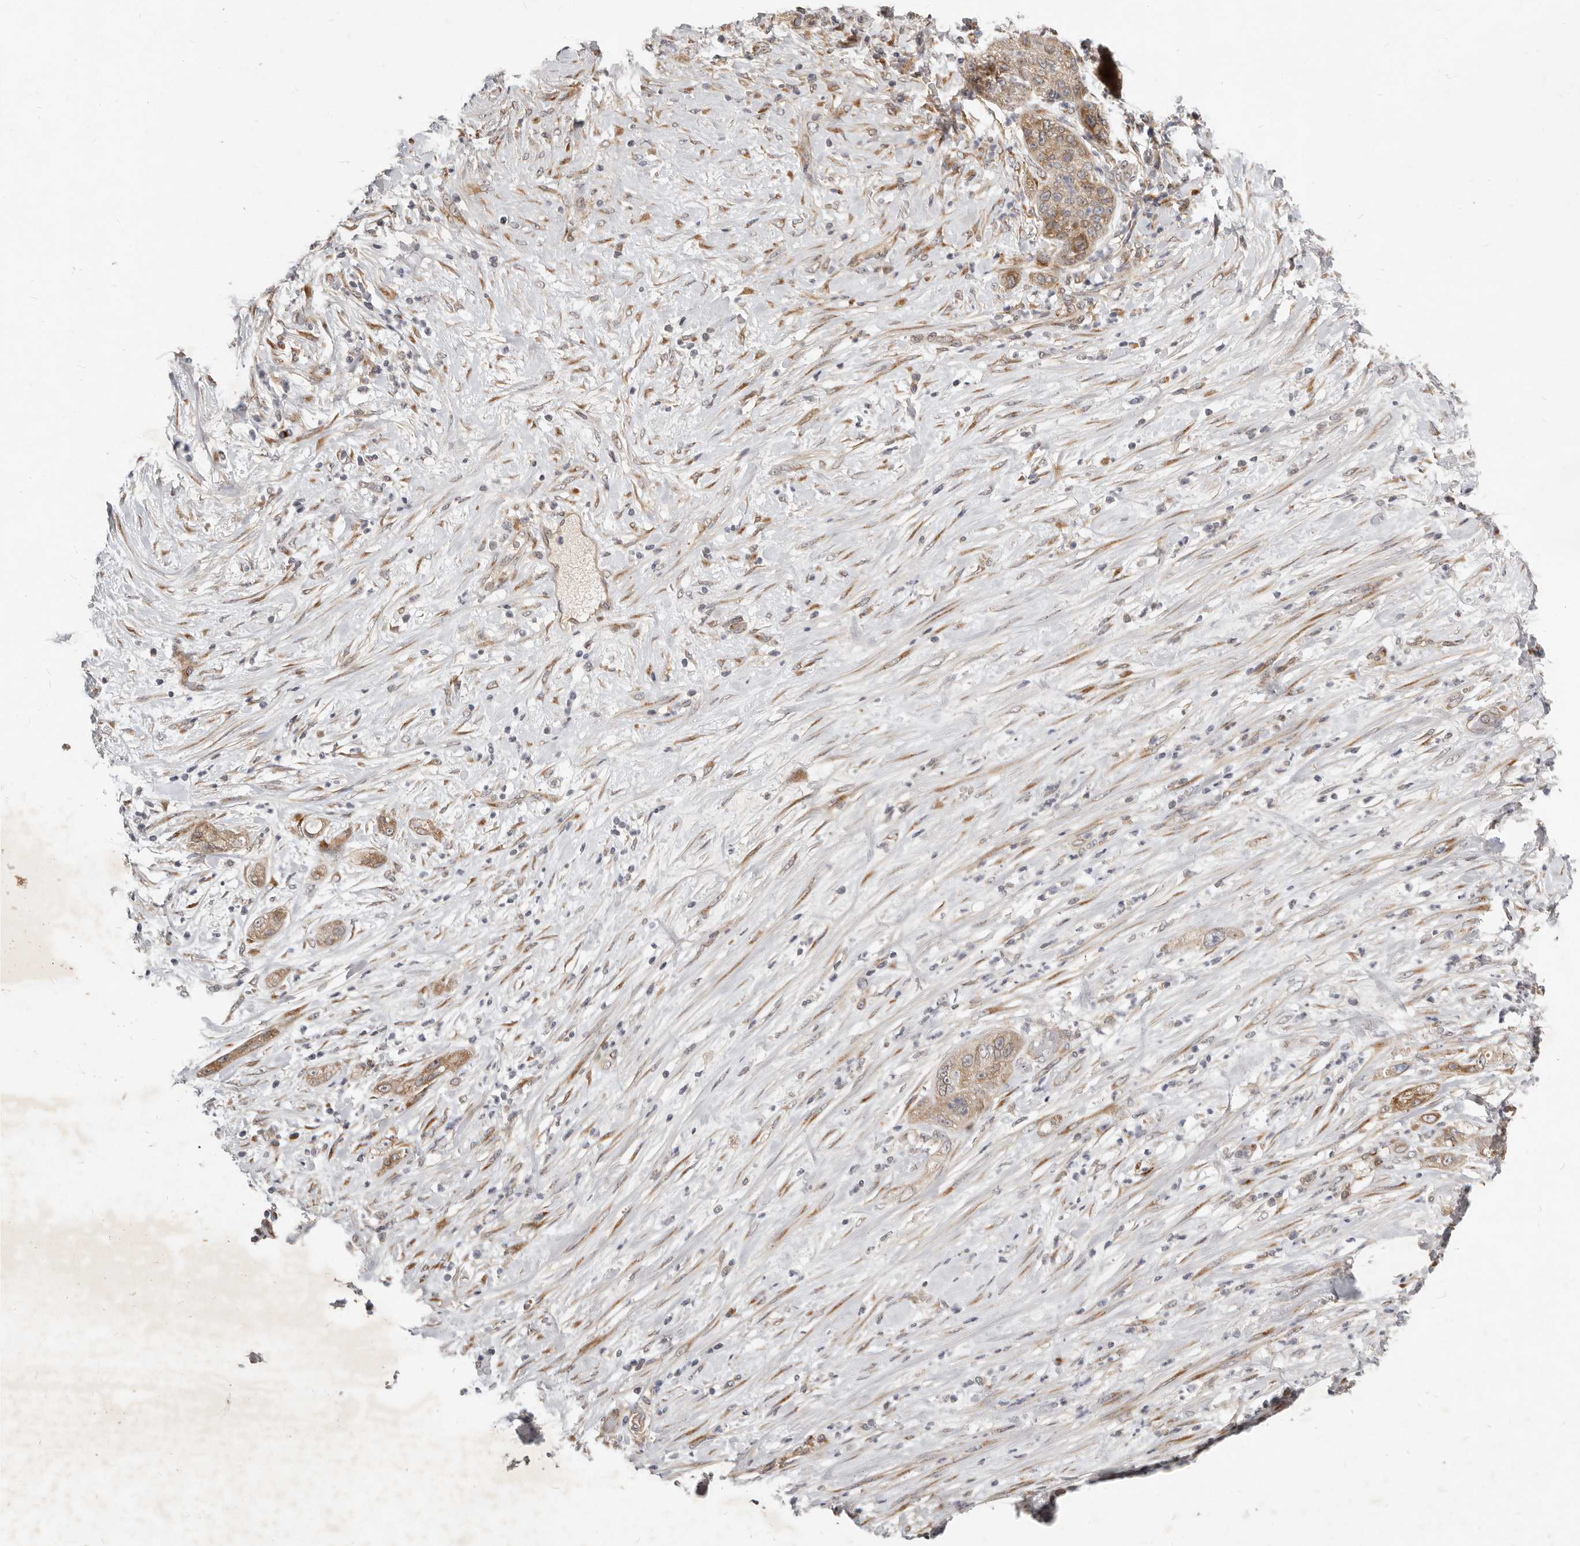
{"staining": {"intensity": "weak", "quantity": ">75%", "location": "cytoplasmic/membranous"}, "tissue": "pancreatic cancer", "cell_type": "Tumor cells", "image_type": "cancer", "snomed": [{"axis": "morphology", "description": "Adenocarcinoma, NOS"}, {"axis": "topography", "description": "Pancreas"}], "caption": "Protein staining of pancreatic cancer (adenocarcinoma) tissue exhibits weak cytoplasmic/membranous positivity in approximately >75% of tumor cells. The staining was performed using DAB to visualize the protein expression in brown, while the nuclei were stained in blue with hematoxylin (Magnification: 20x).", "gene": "NPY4R", "patient": {"sex": "female", "age": 78}}